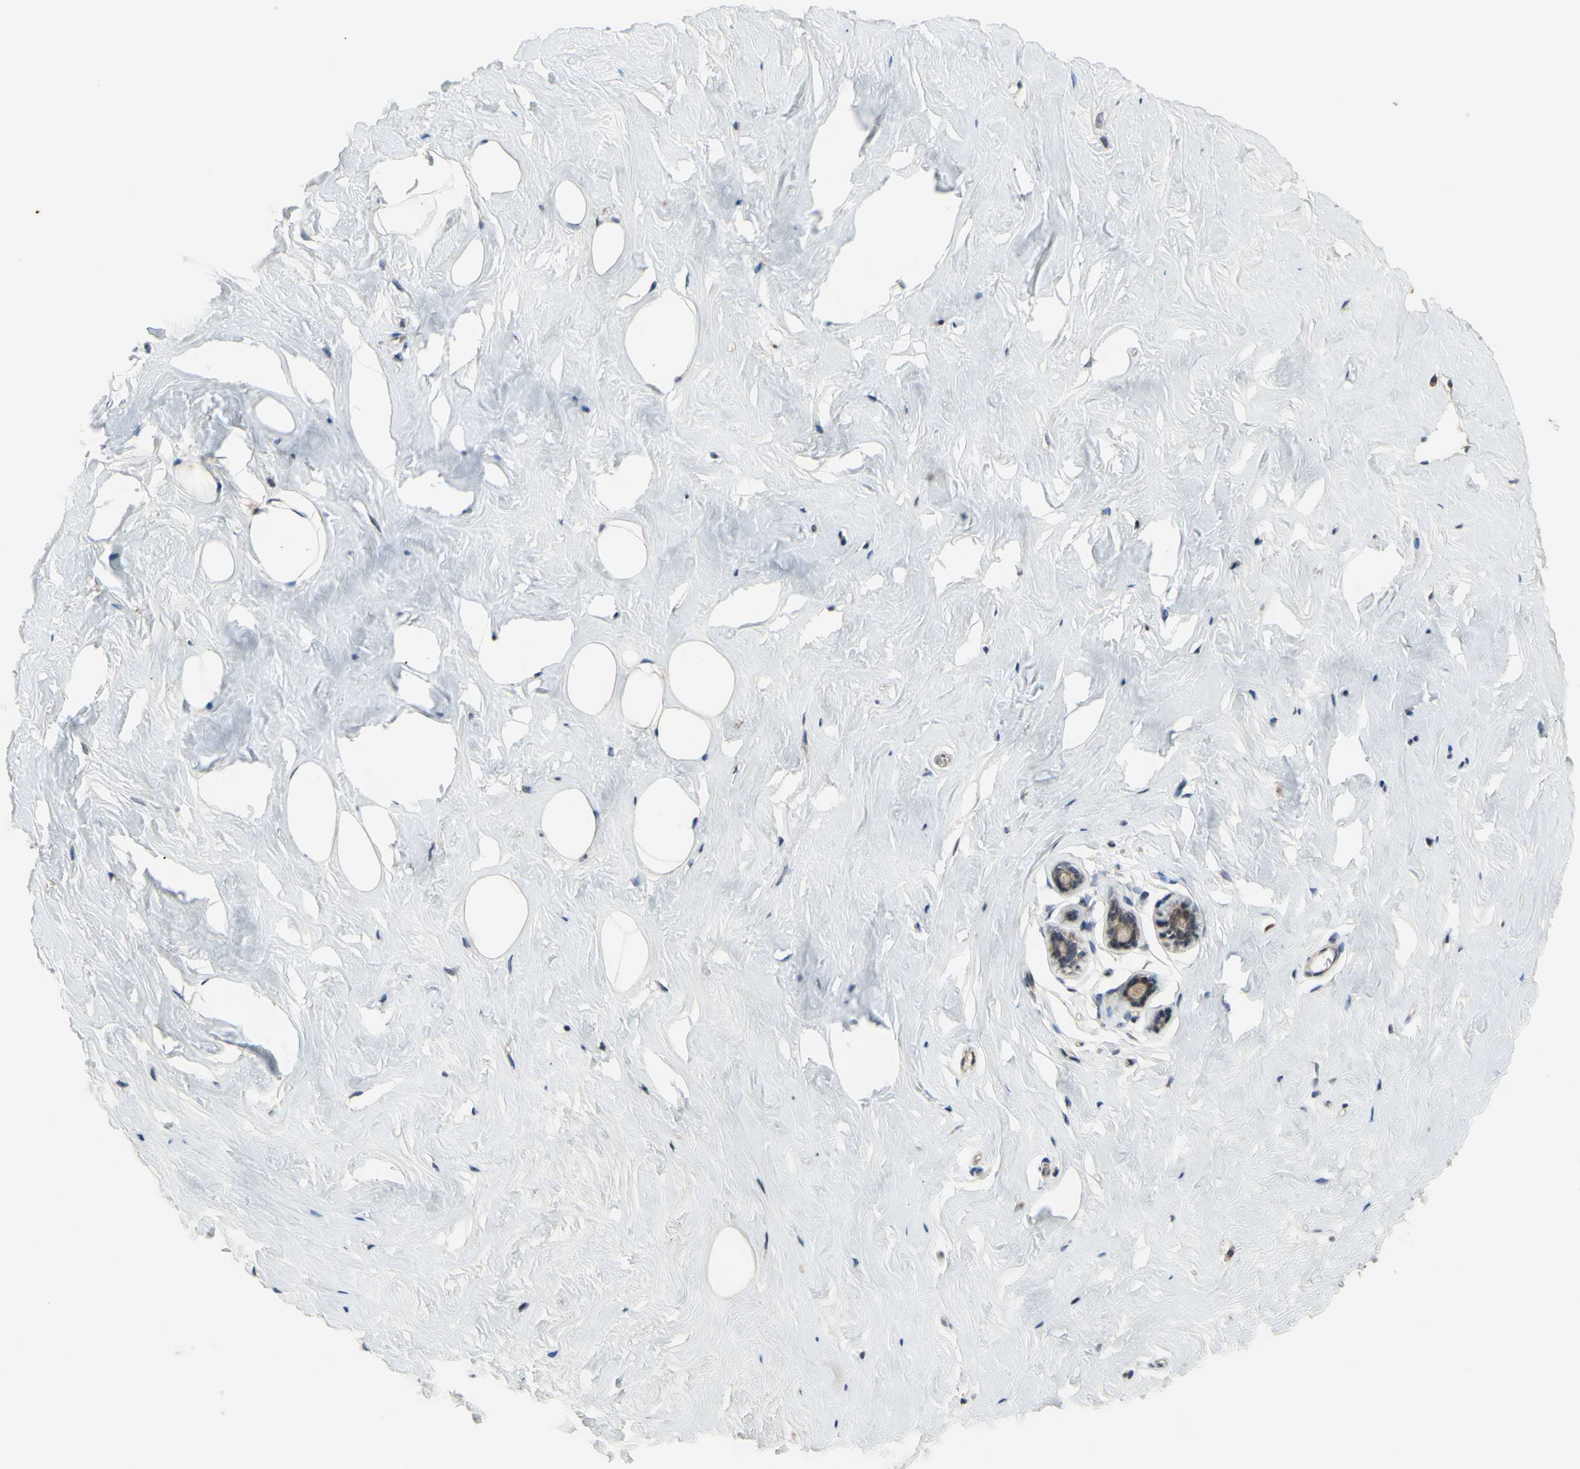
{"staining": {"intensity": "negative", "quantity": "none", "location": "none"}, "tissue": "breast", "cell_type": "Adipocytes", "image_type": "normal", "snomed": [{"axis": "morphology", "description": "Normal tissue, NOS"}, {"axis": "topography", "description": "Breast"}], "caption": "Breast was stained to show a protein in brown. There is no significant expression in adipocytes. The staining was performed using DAB (3,3'-diaminobenzidine) to visualize the protein expression in brown, while the nuclei were stained in blue with hematoxylin (Magnification: 20x).", "gene": "TRDMT1", "patient": {"sex": "female", "age": 75}}